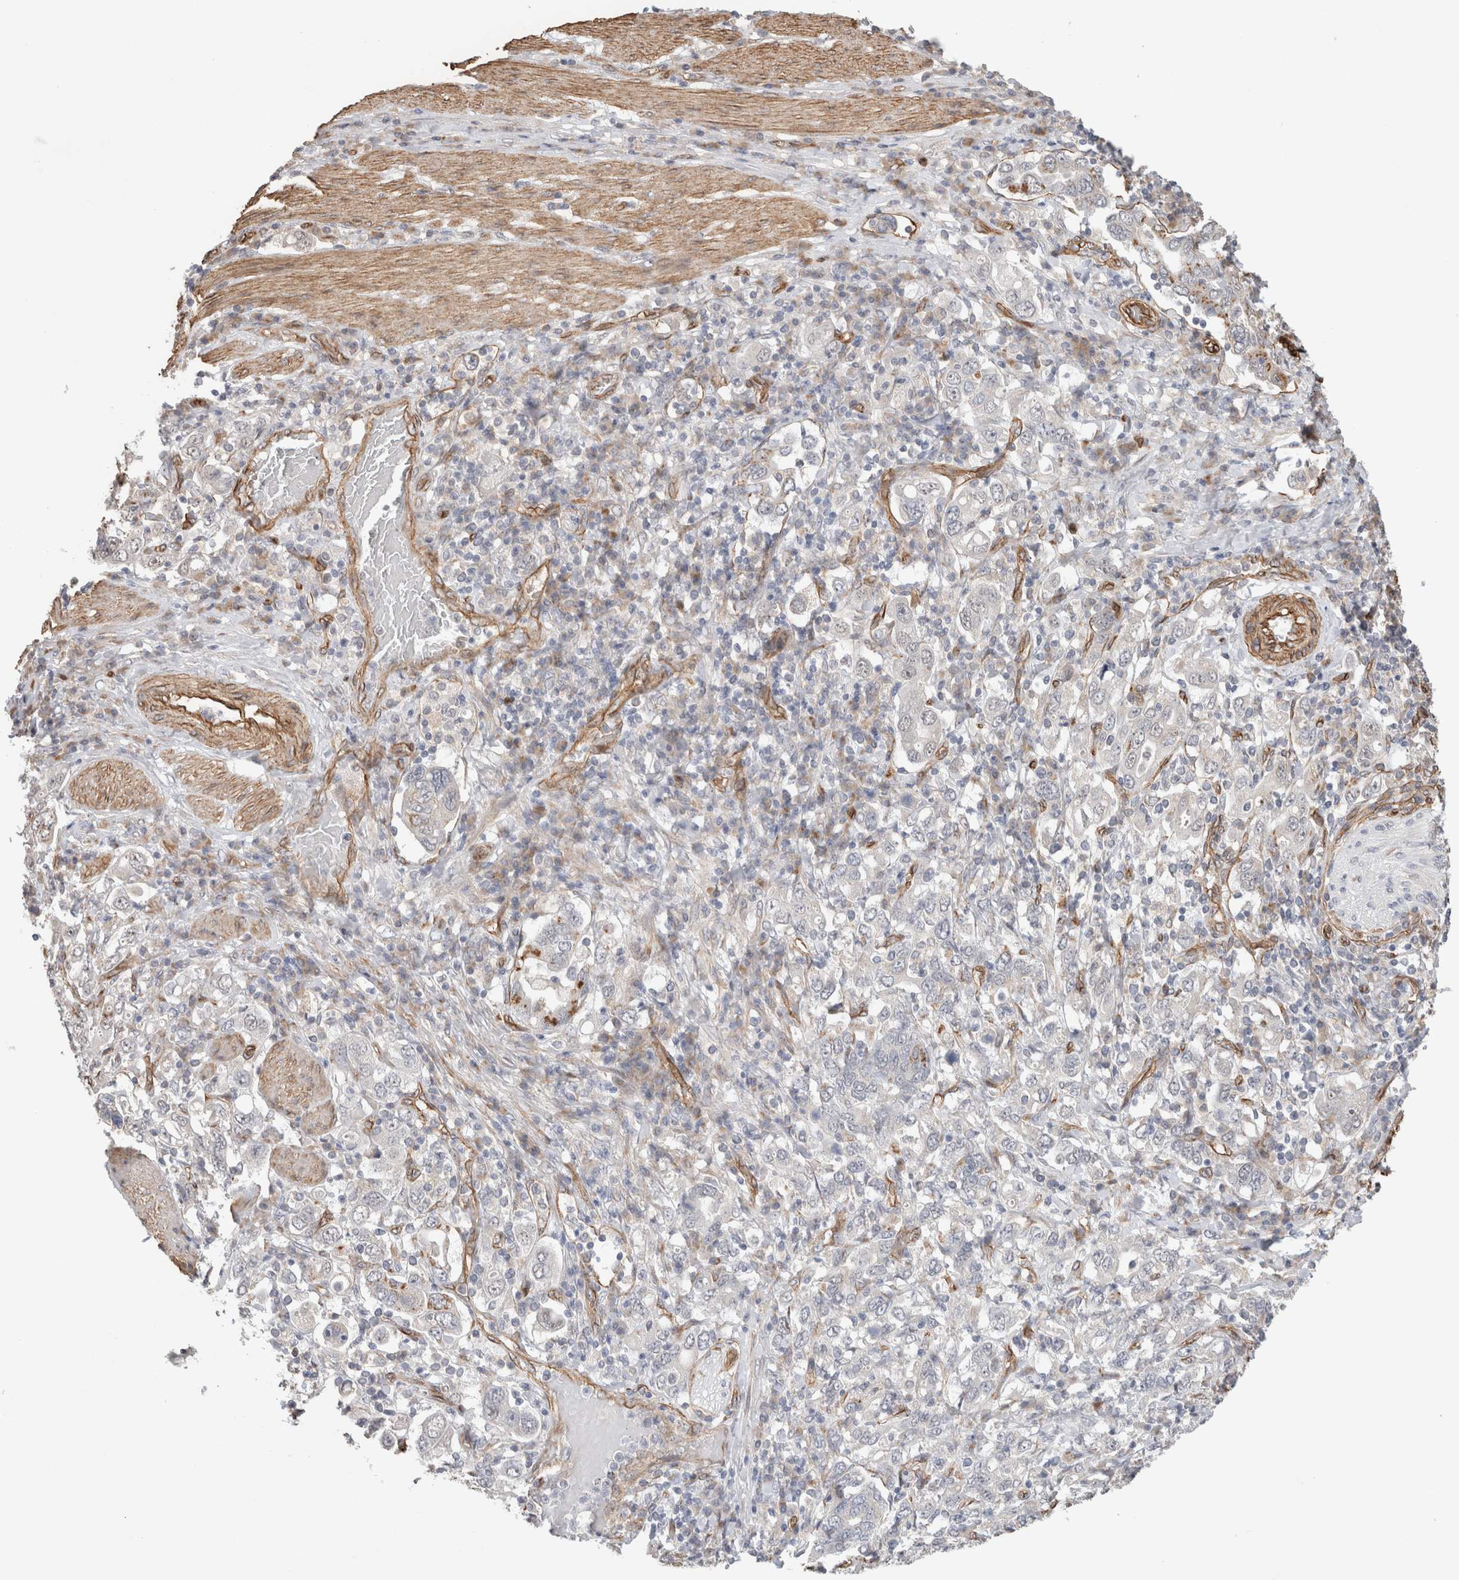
{"staining": {"intensity": "negative", "quantity": "none", "location": "none"}, "tissue": "stomach cancer", "cell_type": "Tumor cells", "image_type": "cancer", "snomed": [{"axis": "morphology", "description": "Adenocarcinoma, NOS"}, {"axis": "topography", "description": "Stomach, upper"}], "caption": "This histopathology image is of stomach cancer (adenocarcinoma) stained with immunohistochemistry (IHC) to label a protein in brown with the nuclei are counter-stained blue. There is no staining in tumor cells.", "gene": "CAAP1", "patient": {"sex": "male", "age": 62}}